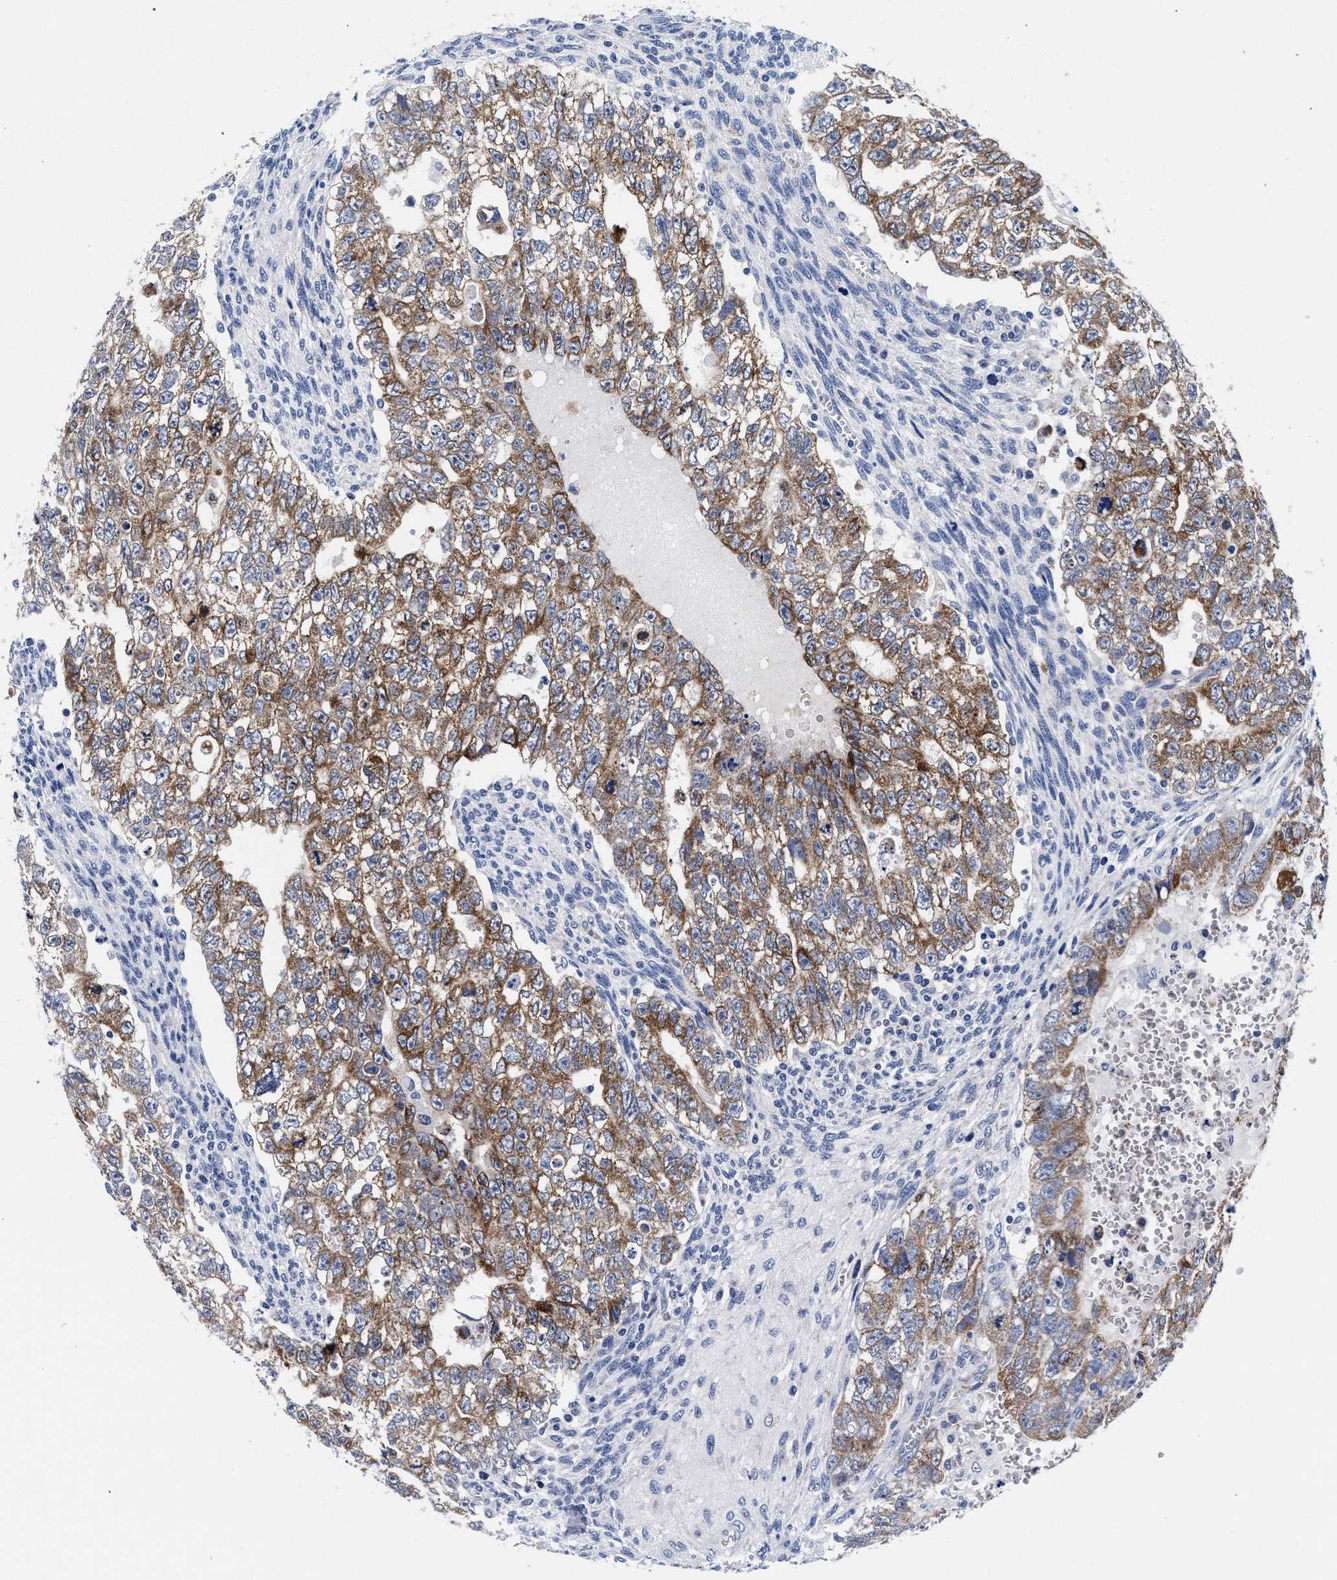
{"staining": {"intensity": "moderate", "quantity": ">75%", "location": "cytoplasmic/membranous"}, "tissue": "testis cancer", "cell_type": "Tumor cells", "image_type": "cancer", "snomed": [{"axis": "morphology", "description": "Seminoma, NOS"}, {"axis": "morphology", "description": "Carcinoma, Embryonal, NOS"}, {"axis": "topography", "description": "Testis"}], "caption": "This is a histology image of immunohistochemistry staining of testis seminoma, which shows moderate positivity in the cytoplasmic/membranous of tumor cells.", "gene": "RAB3B", "patient": {"sex": "male", "age": 38}}